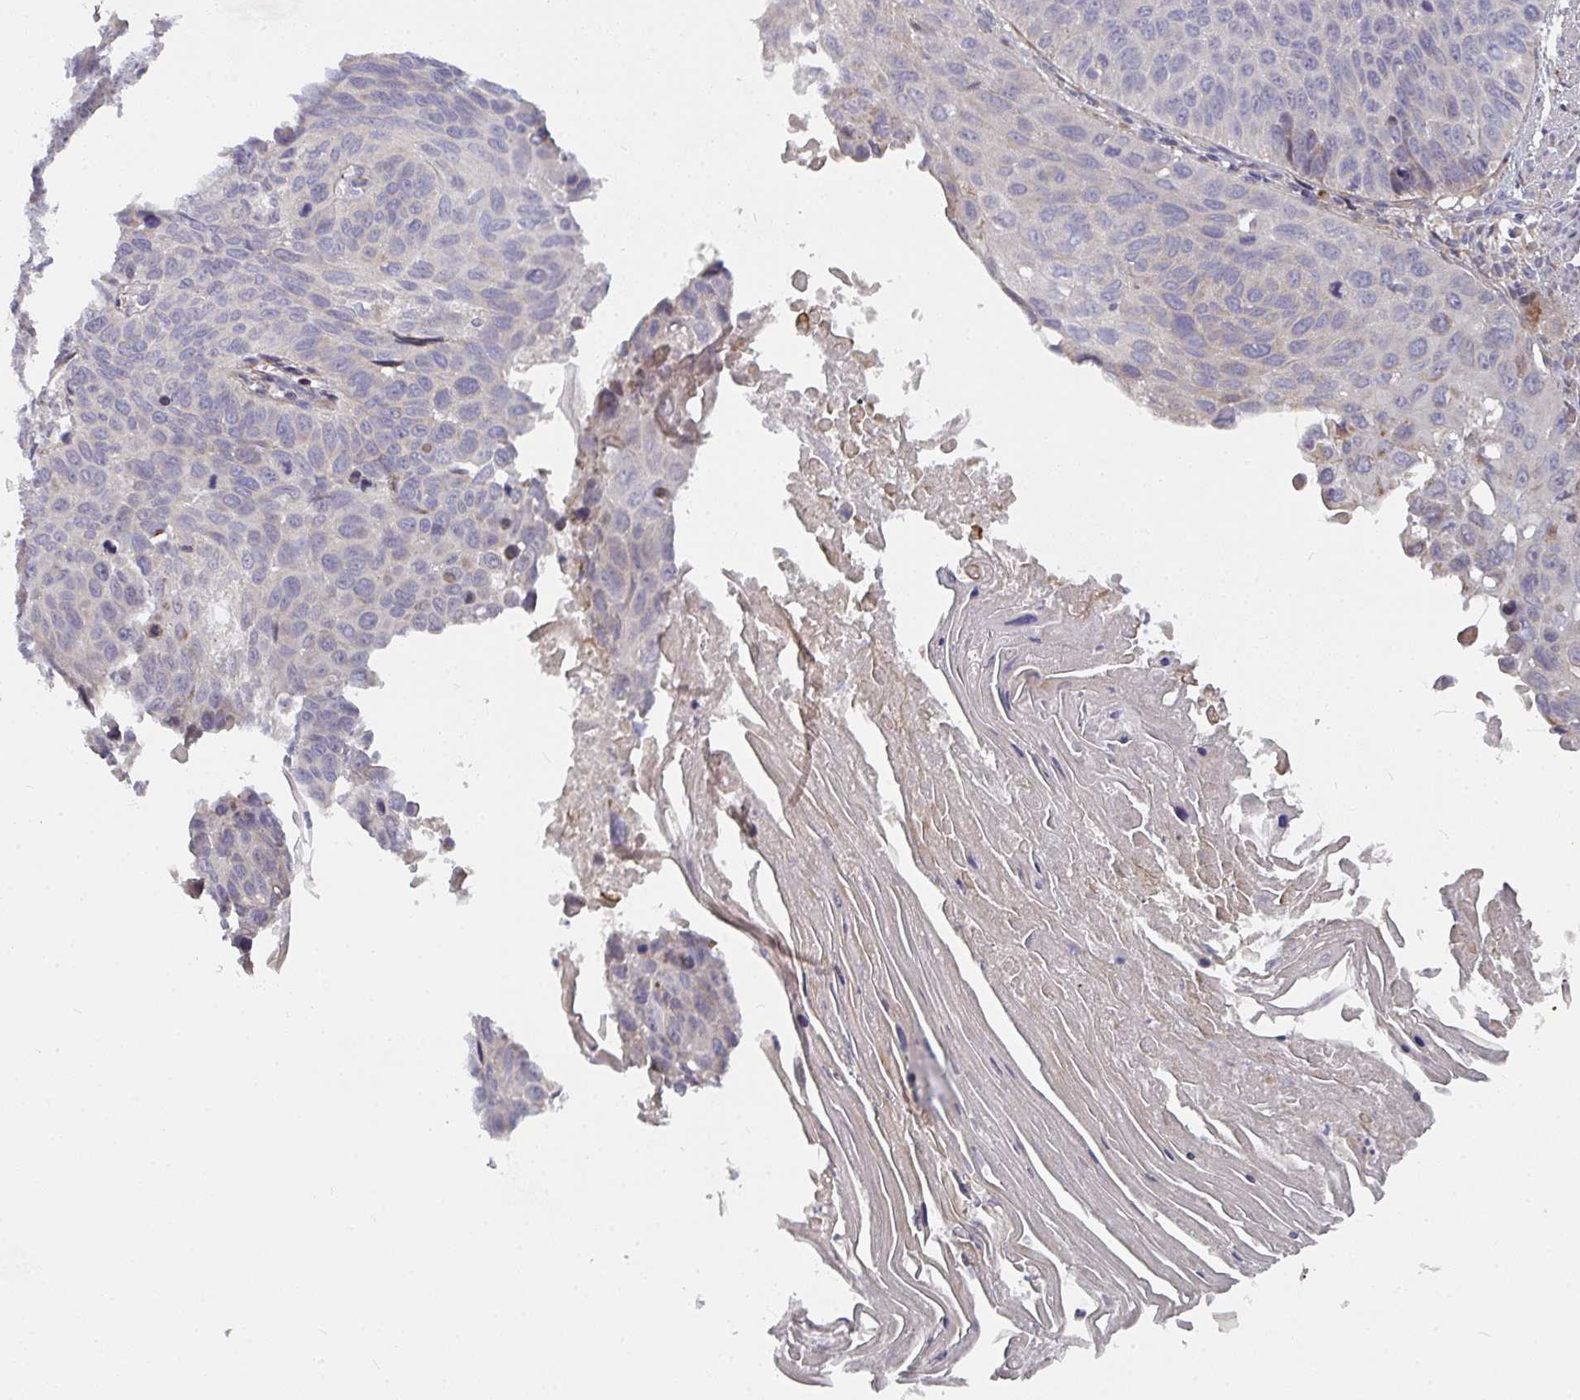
{"staining": {"intensity": "negative", "quantity": "none", "location": "none"}, "tissue": "lung cancer", "cell_type": "Tumor cells", "image_type": "cancer", "snomed": [{"axis": "morphology", "description": "Squamous cell carcinoma, NOS"}, {"axis": "topography", "description": "Lung"}], "caption": "An IHC image of lung cancer is shown. There is no staining in tumor cells of lung cancer.", "gene": "RHEBL1", "patient": {"sex": "male", "age": 71}}